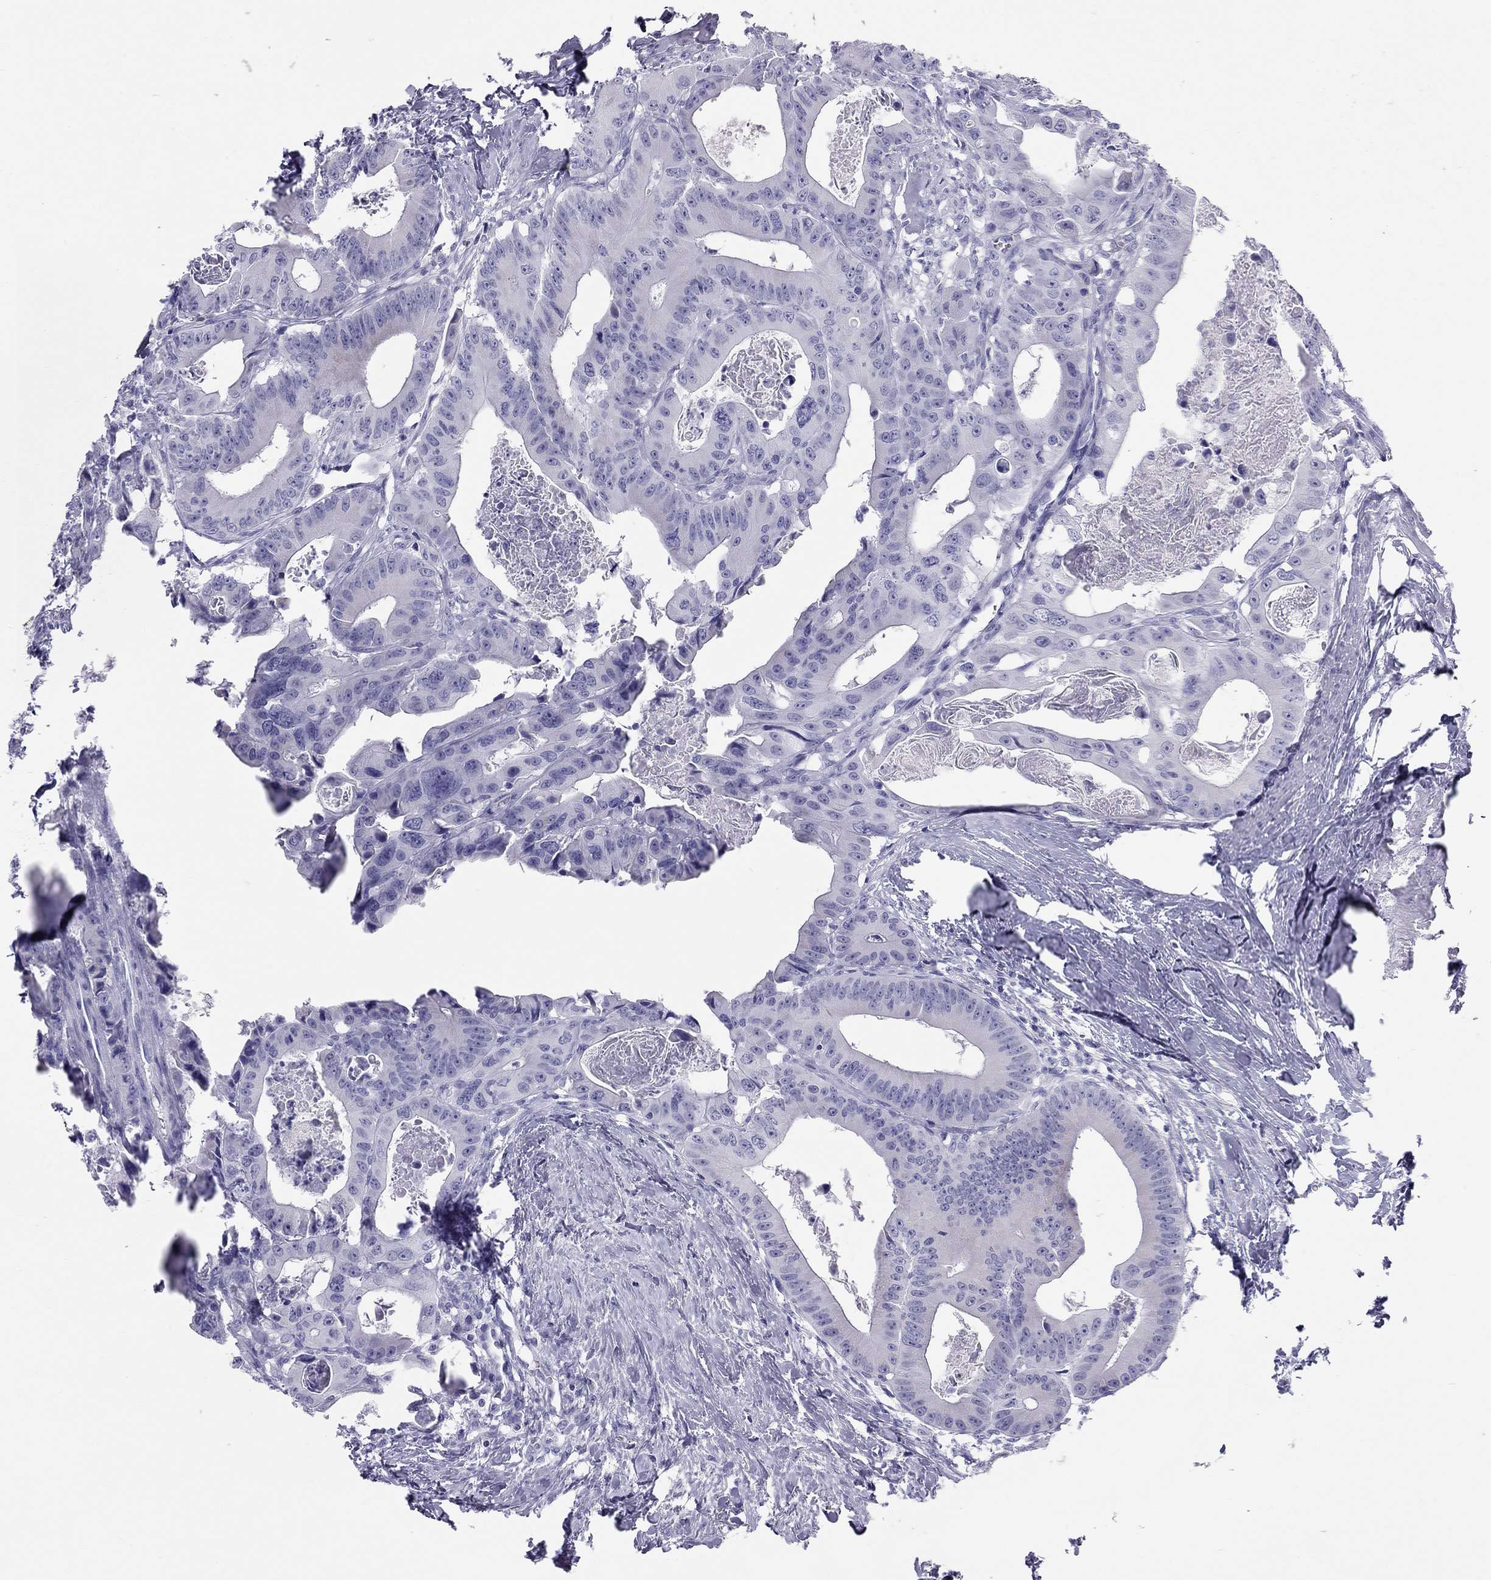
{"staining": {"intensity": "negative", "quantity": "none", "location": "none"}, "tissue": "colorectal cancer", "cell_type": "Tumor cells", "image_type": "cancer", "snomed": [{"axis": "morphology", "description": "Adenocarcinoma, NOS"}, {"axis": "topography", "description": "Rectum"}], "caption": "The image exhibits no staining of tumor cells in colorectal cancer (adenocarcinoma). (Brightfield microscopy of DAB (3,3'-diaminobenzidine) immunohistochemistry (IHC) at high magnification).", "gene": "TRPM3", "patient": {"sex": "male", "age": 64}}